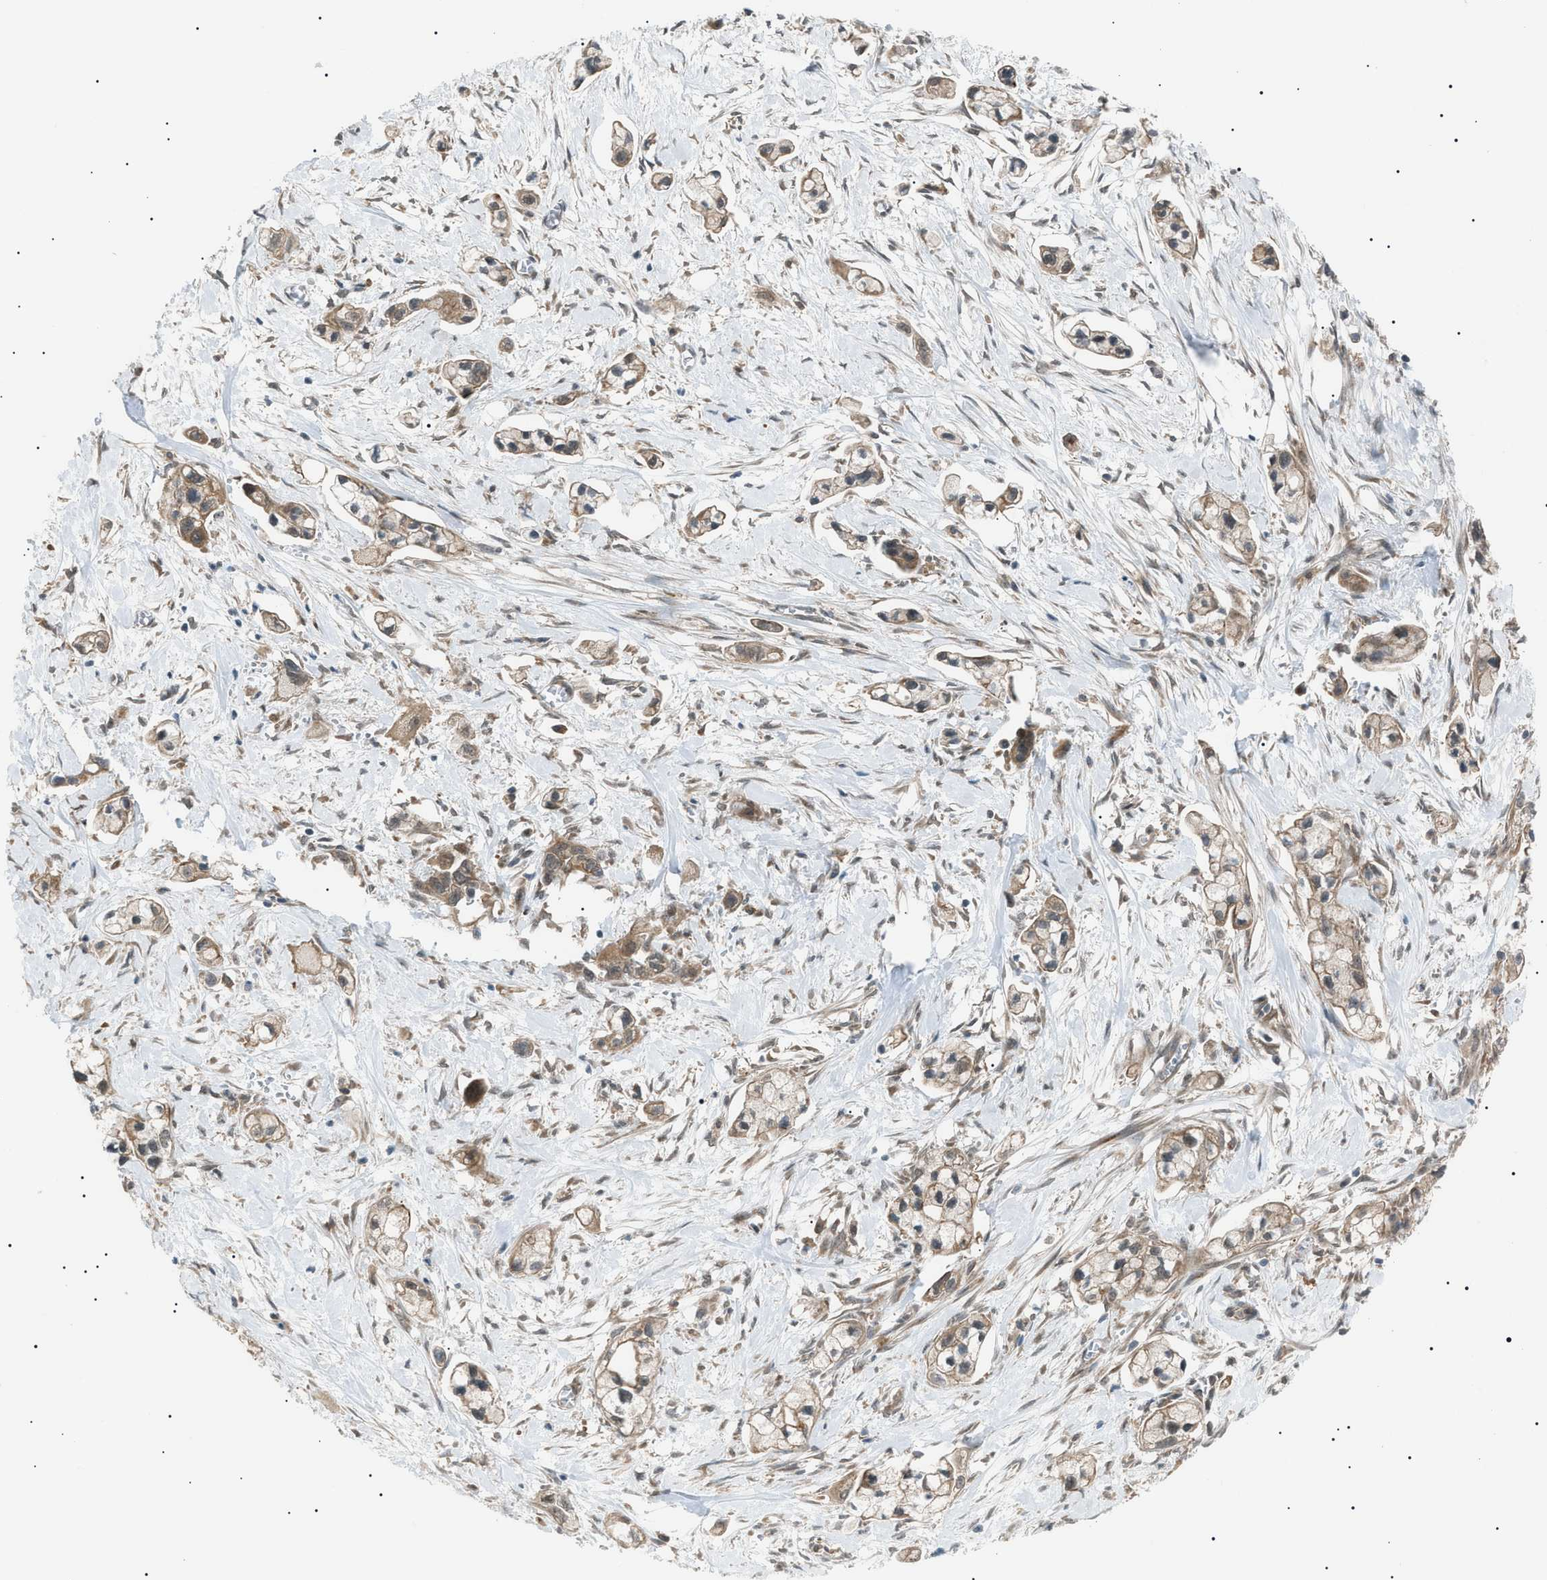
{"staining": {"intensity": "moderate", "quantity": ">75%", "location": "cytoplasmic/membranous"}, "tissue": "pancreatic cancer", "cell_type": "Tumor cells", "image_type": "cancer", "snomed": [{"axis": "morphology", "description": "Adenocarcinoma, NOS"}, {"axis": "topography", "description": "Pancreas"}], "caption": "A brown stain labels moderate cytoplasmic/membranous staining of a protein in human pancreatic cancer (adenocarcinoma) tumor cells.", "gene": "LPIN2", "patient": {"sex": "male", "age": 74}}